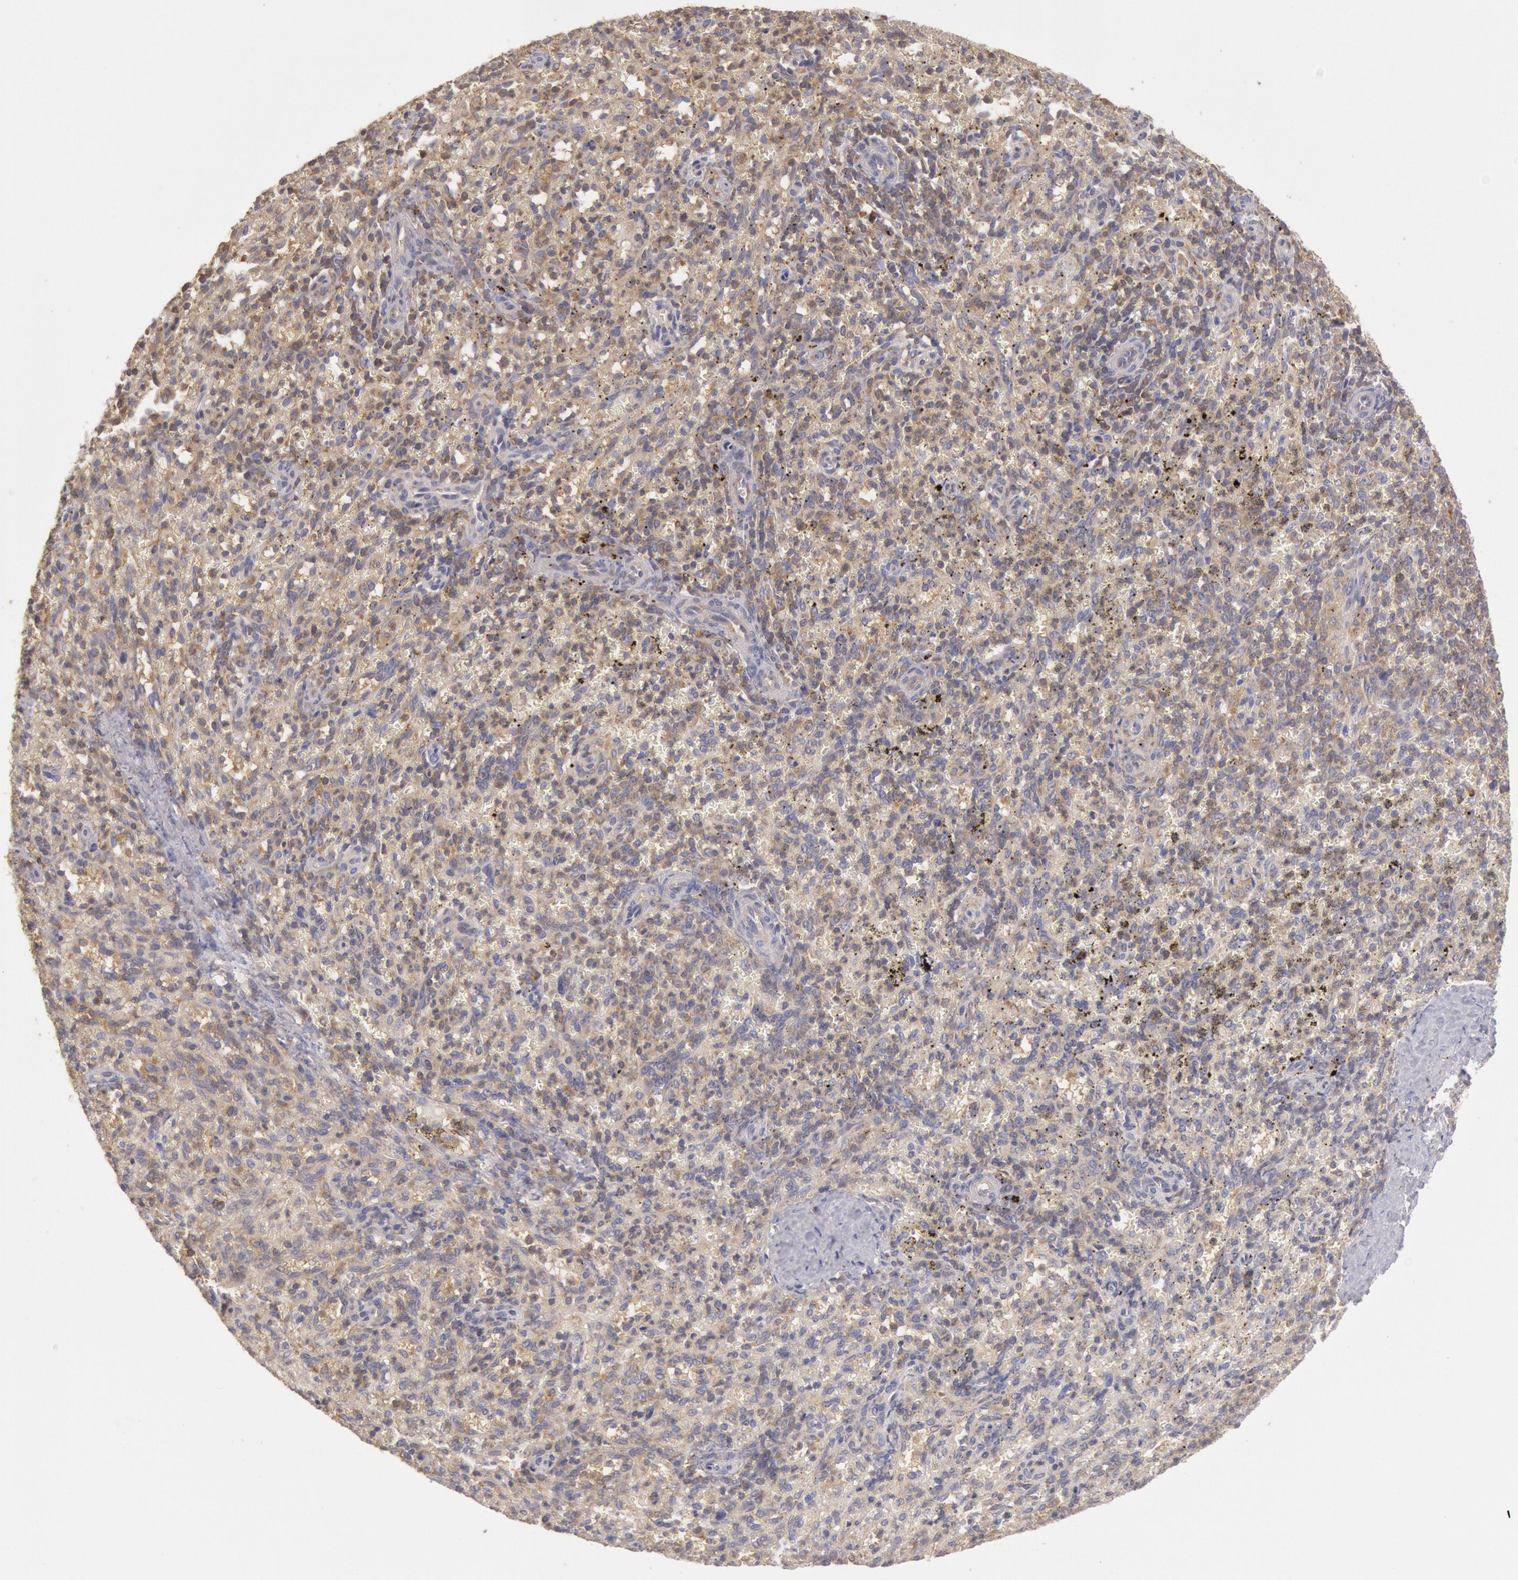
{"staining": {"intensity": "weak", "quantity": "25%-75%", "location": "cytoplasmic/membranous"}, "tissue": "spleen", "cell_type": "Cells in red pulp", "image_type": "normal", "snomed": [{"axis": "morphology", "description": "Normal tissue, NOS"}, {"axis": "topography", "description": "Spleen"}], "caption": "Cells in red pulp exhibit low levels of weak cytoplasmic/membranous expression in approximately 25%-75% of cells in benign human spleen. (DAB (3,3'-diaminobenzidine) = brown stain, brightfield microscopy at high magnification).", "gene": "PIK3R1", "patient": {"sex": "female", "age": 10}}